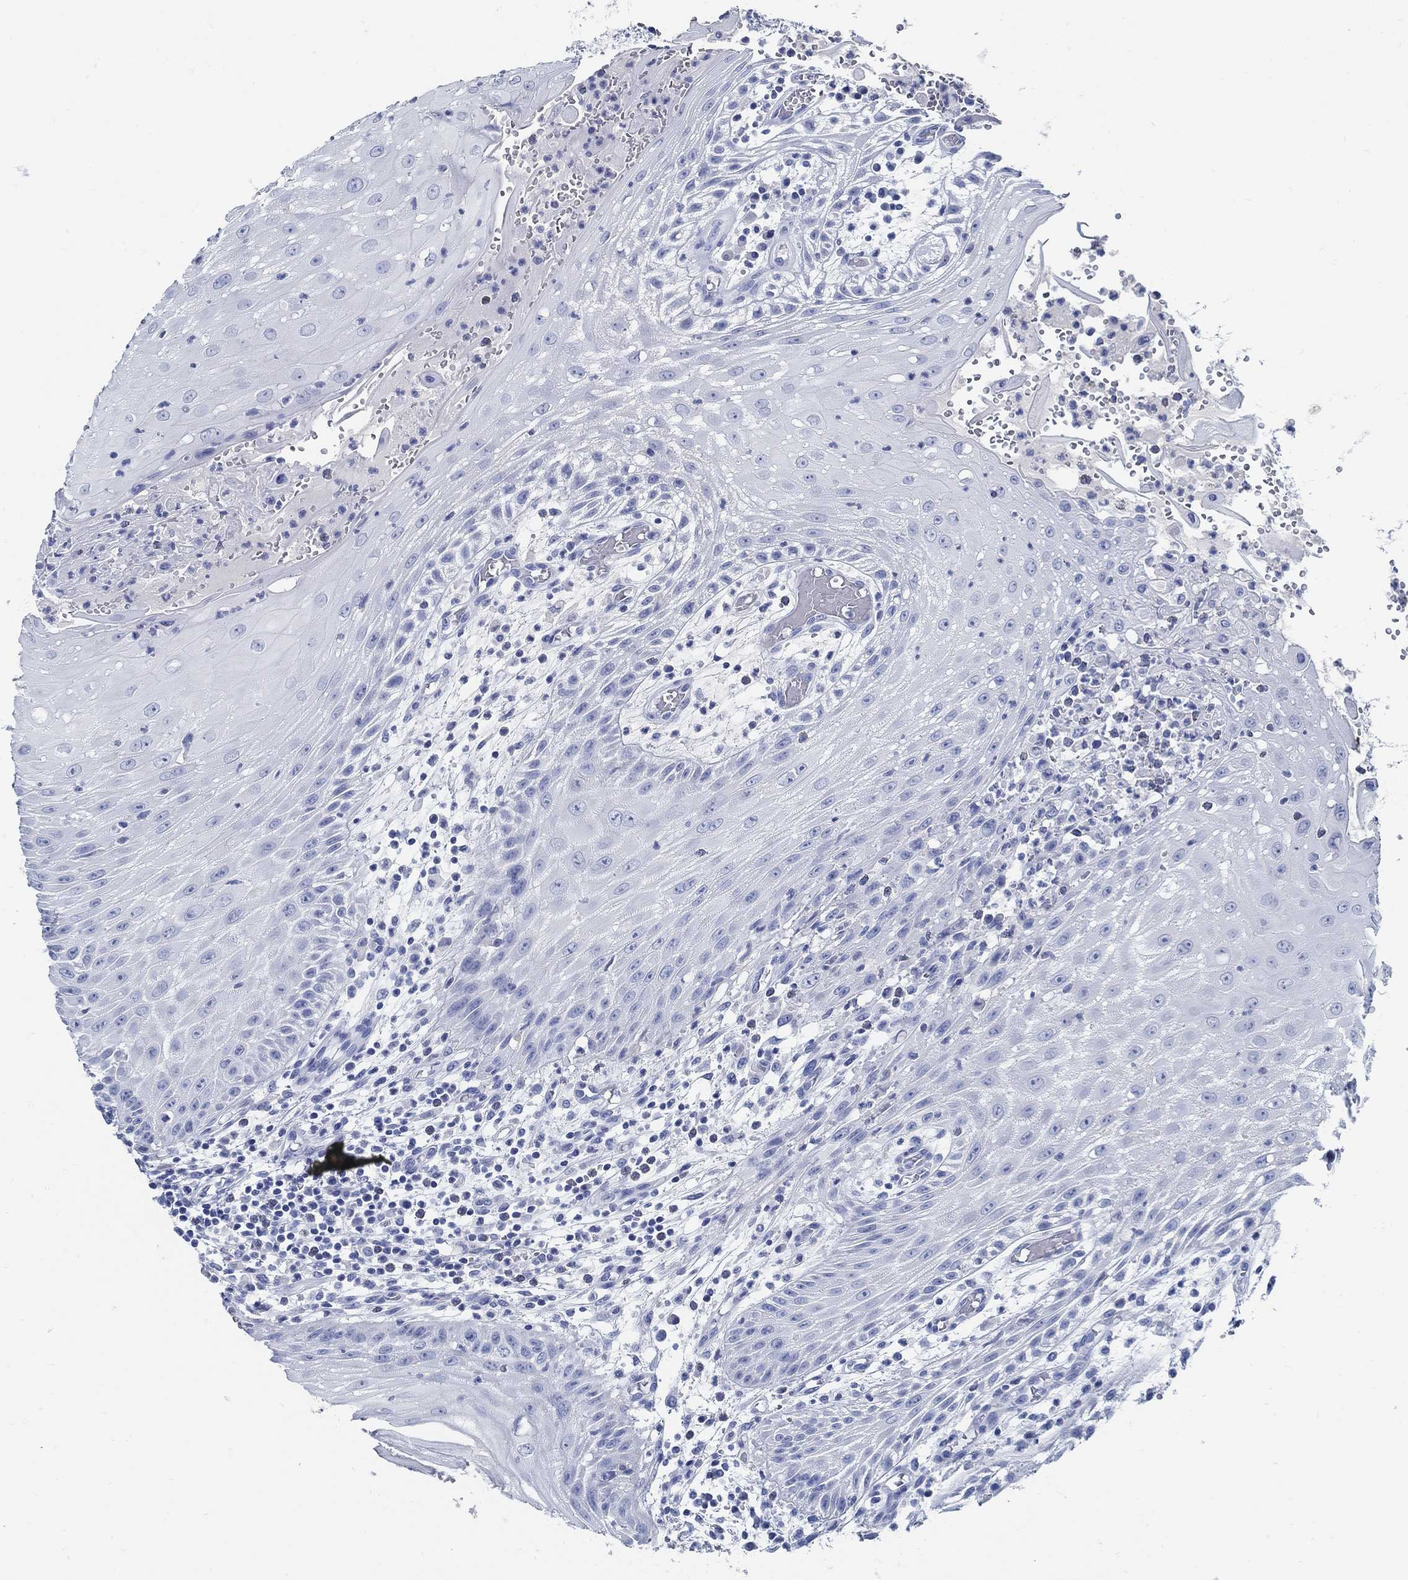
{"staining": {"intensity": "negative", "quantity": "none", "location": "none"}, "tissue": "head and neck cancer", "cell_type": "Tumor cells", "image_type": "cancer", "snomed": [{"axis": "morphology", "description": "Squamous cell carcinoma, NOS"}, {"axis": "topography", "description": "Oral tissue"}, {"axis": "topography", "description": "Head-Neck"}], "caption": "Head and neck squamous cell carcinoma was stained to show a protein in brown. There is no significant positivity in tumor cells. (Stains: DAB immunohistochemistry (IHC) with hematoxylin counter stain, Microscopy: brightfield microscopy at high magnification).", "gene": "SLC45A1", "patient": {"sex": "male", "age": 58}}